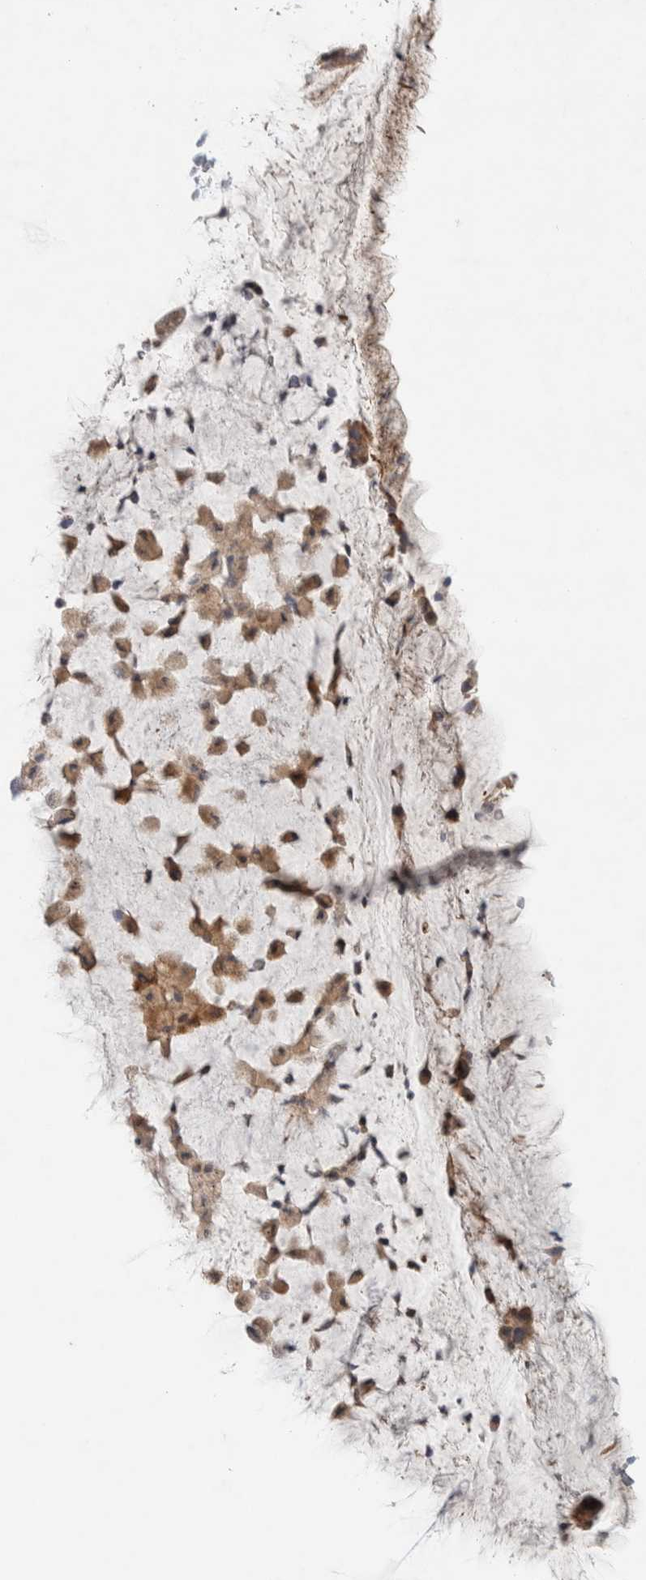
{"staining": {"intensity": "moderate", "quantity": ">75%", "location": "cytoplasmic/membranous"}, "tissue": "bronchus", "cell_type": "Respiratory epithelial cells", "image_type": "normal", "snomed": [{"axis": "morphology", "description": "Normal tissue, NOS"}, {"axis": "topography", "description": "Cartilage tissue"}], "caption": "Immunohistochemical staining of normal human bronchus exhibits medium levels of moderate cytoplasmic/membranous expression in about >75% of respiratory epithelial cells. (IHC, brightfield microscopy, high magnification).", "gene": "ADCY8", "patient": {"sex": "female", "age": 63}}